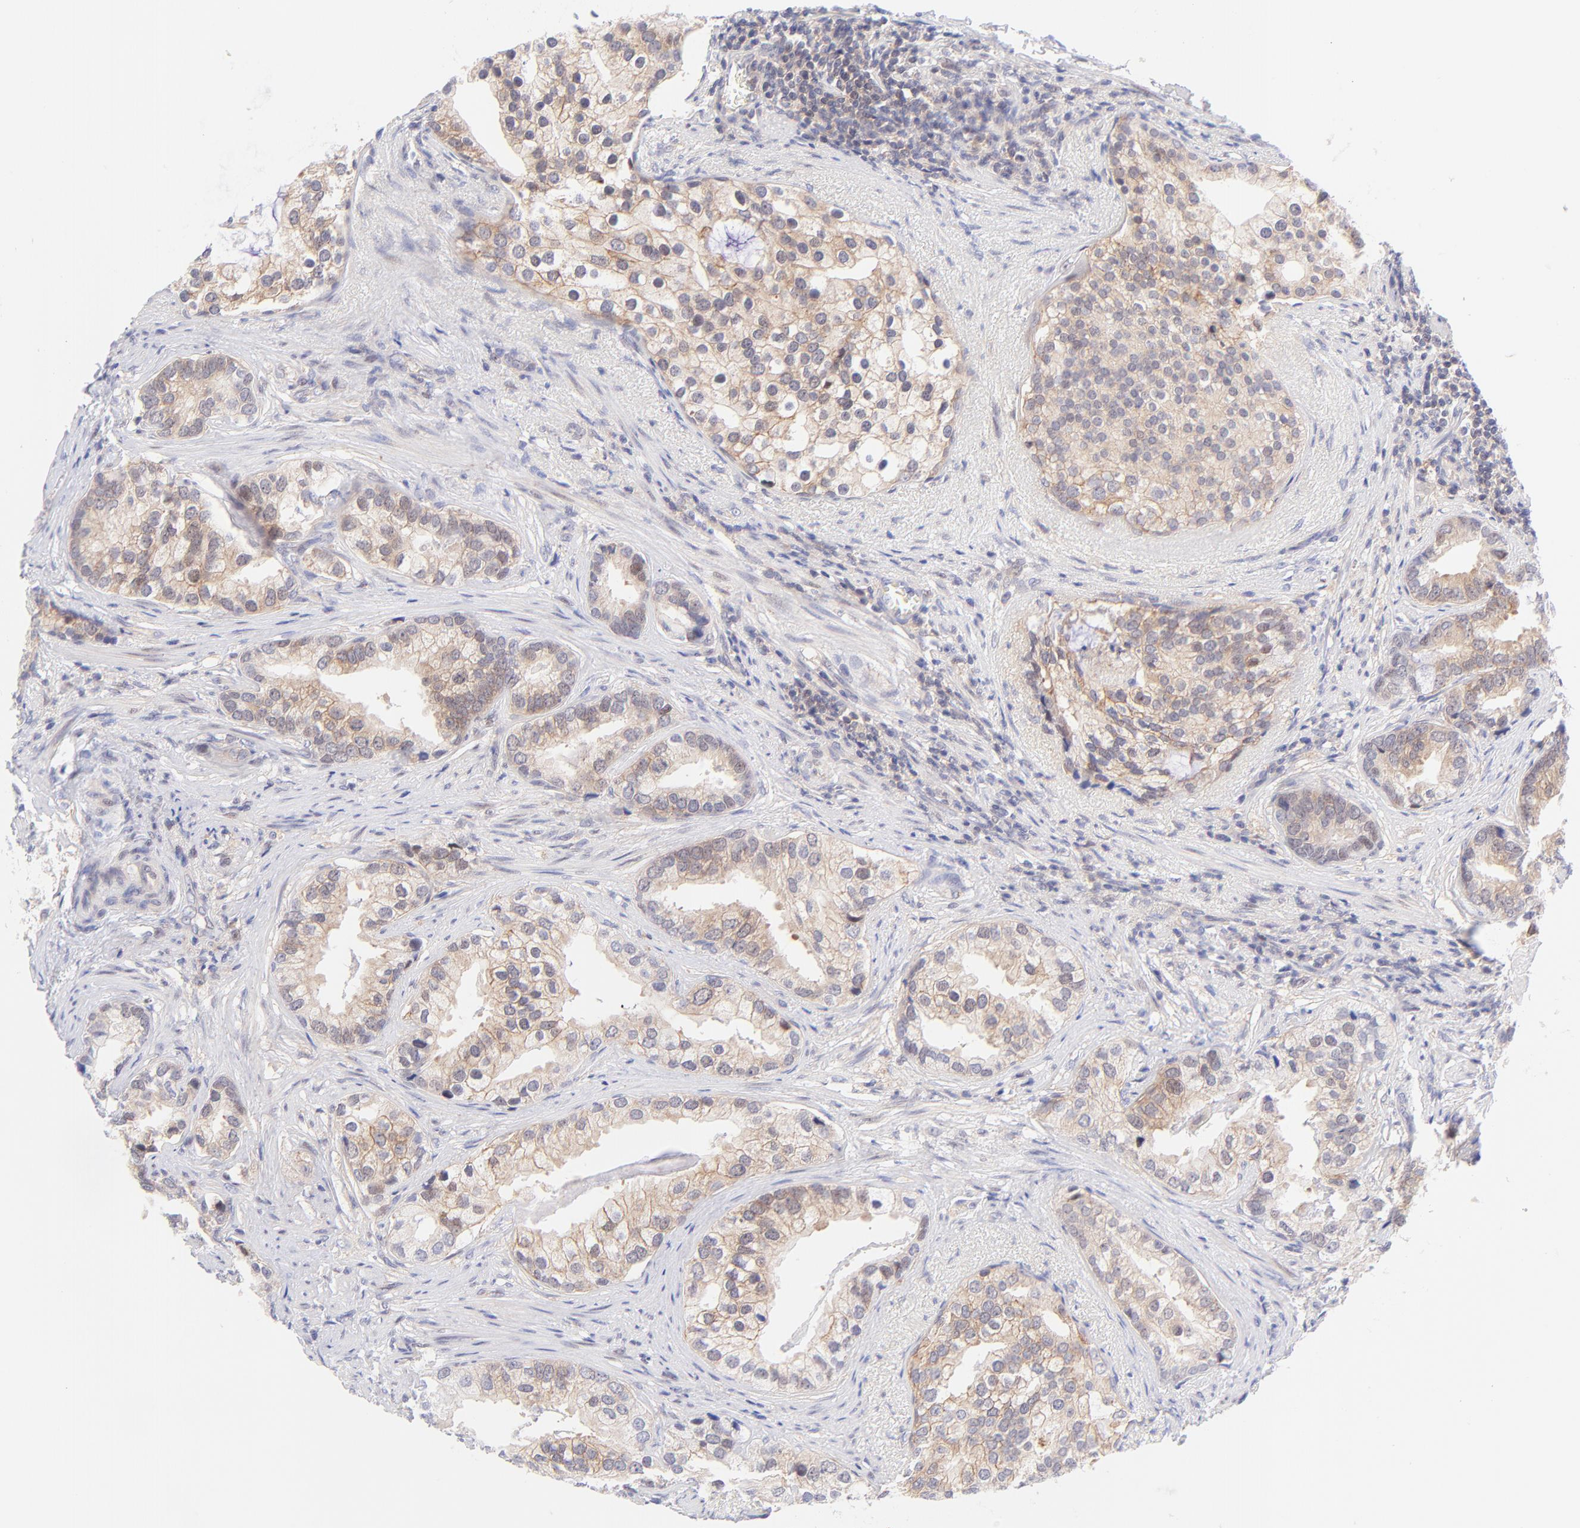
{"staining": {"intensity": "weak", "quantity": ">75%", "location": "cytoplasmic/membranous"}, "tissue": "prostate cancer", "cell_type": "Tumor cells", "image_type": "cancer", "snomed": [{"axis": "morphology", "description": "Adenocarcinoma, Low grade"}, {"axis": "topography", "description": "Prostate"}], "caption": "Brown immunohistochemical staining in prostate cancer demonstrates weak cytoplasmic/membranous positivity in about >75% of tumor cells.", "gene": "PBDC1", "patient": {"sex": "male", "age": 71}}